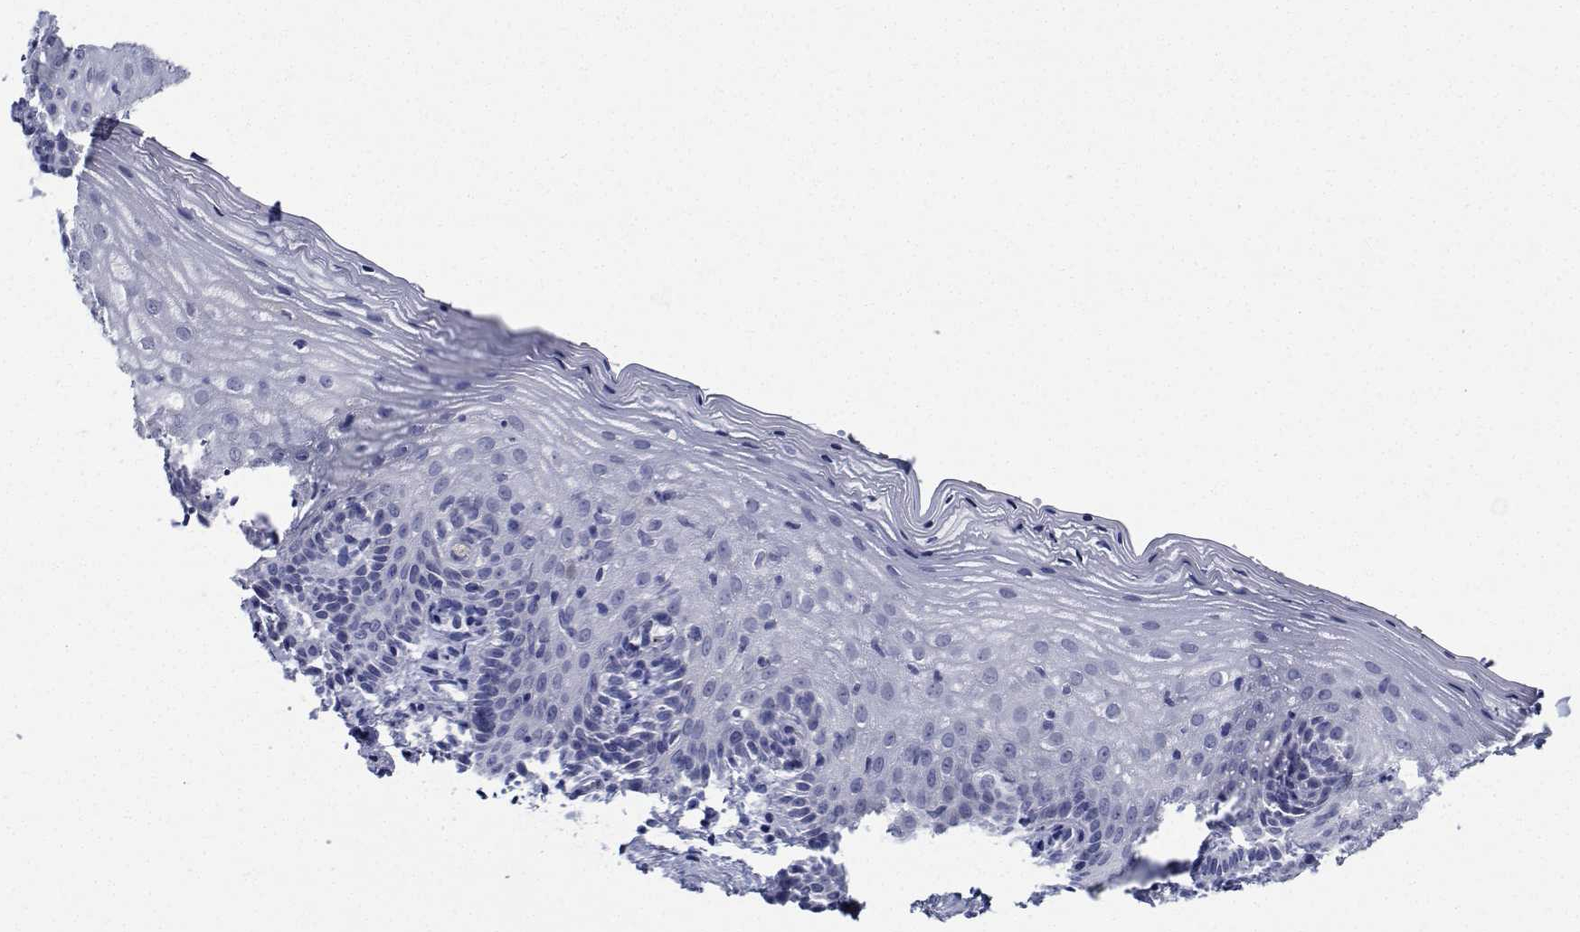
{"staining": {"intensity": "negative", "quantity": "none", "location": "none"}, "tissue": "vagina", "cell_type": "Squamous epithelial cells", "image_type": "normal", "snomed": [{"axis": "morphology", "description": "Normal tissue, NOS"}, {"axis": "topography", "description": "Vagina"}], "caption": "Vagina was stained to show a protein in brown. There is no significant staining in squamous epithelial cells. (Stains: DAB IHC with hematoxylin counter stain, Microscopy: brightfield microscopy at high magnification).", "gene": "PLXNA4", "patient": {"sex": "female", "age": 45}}